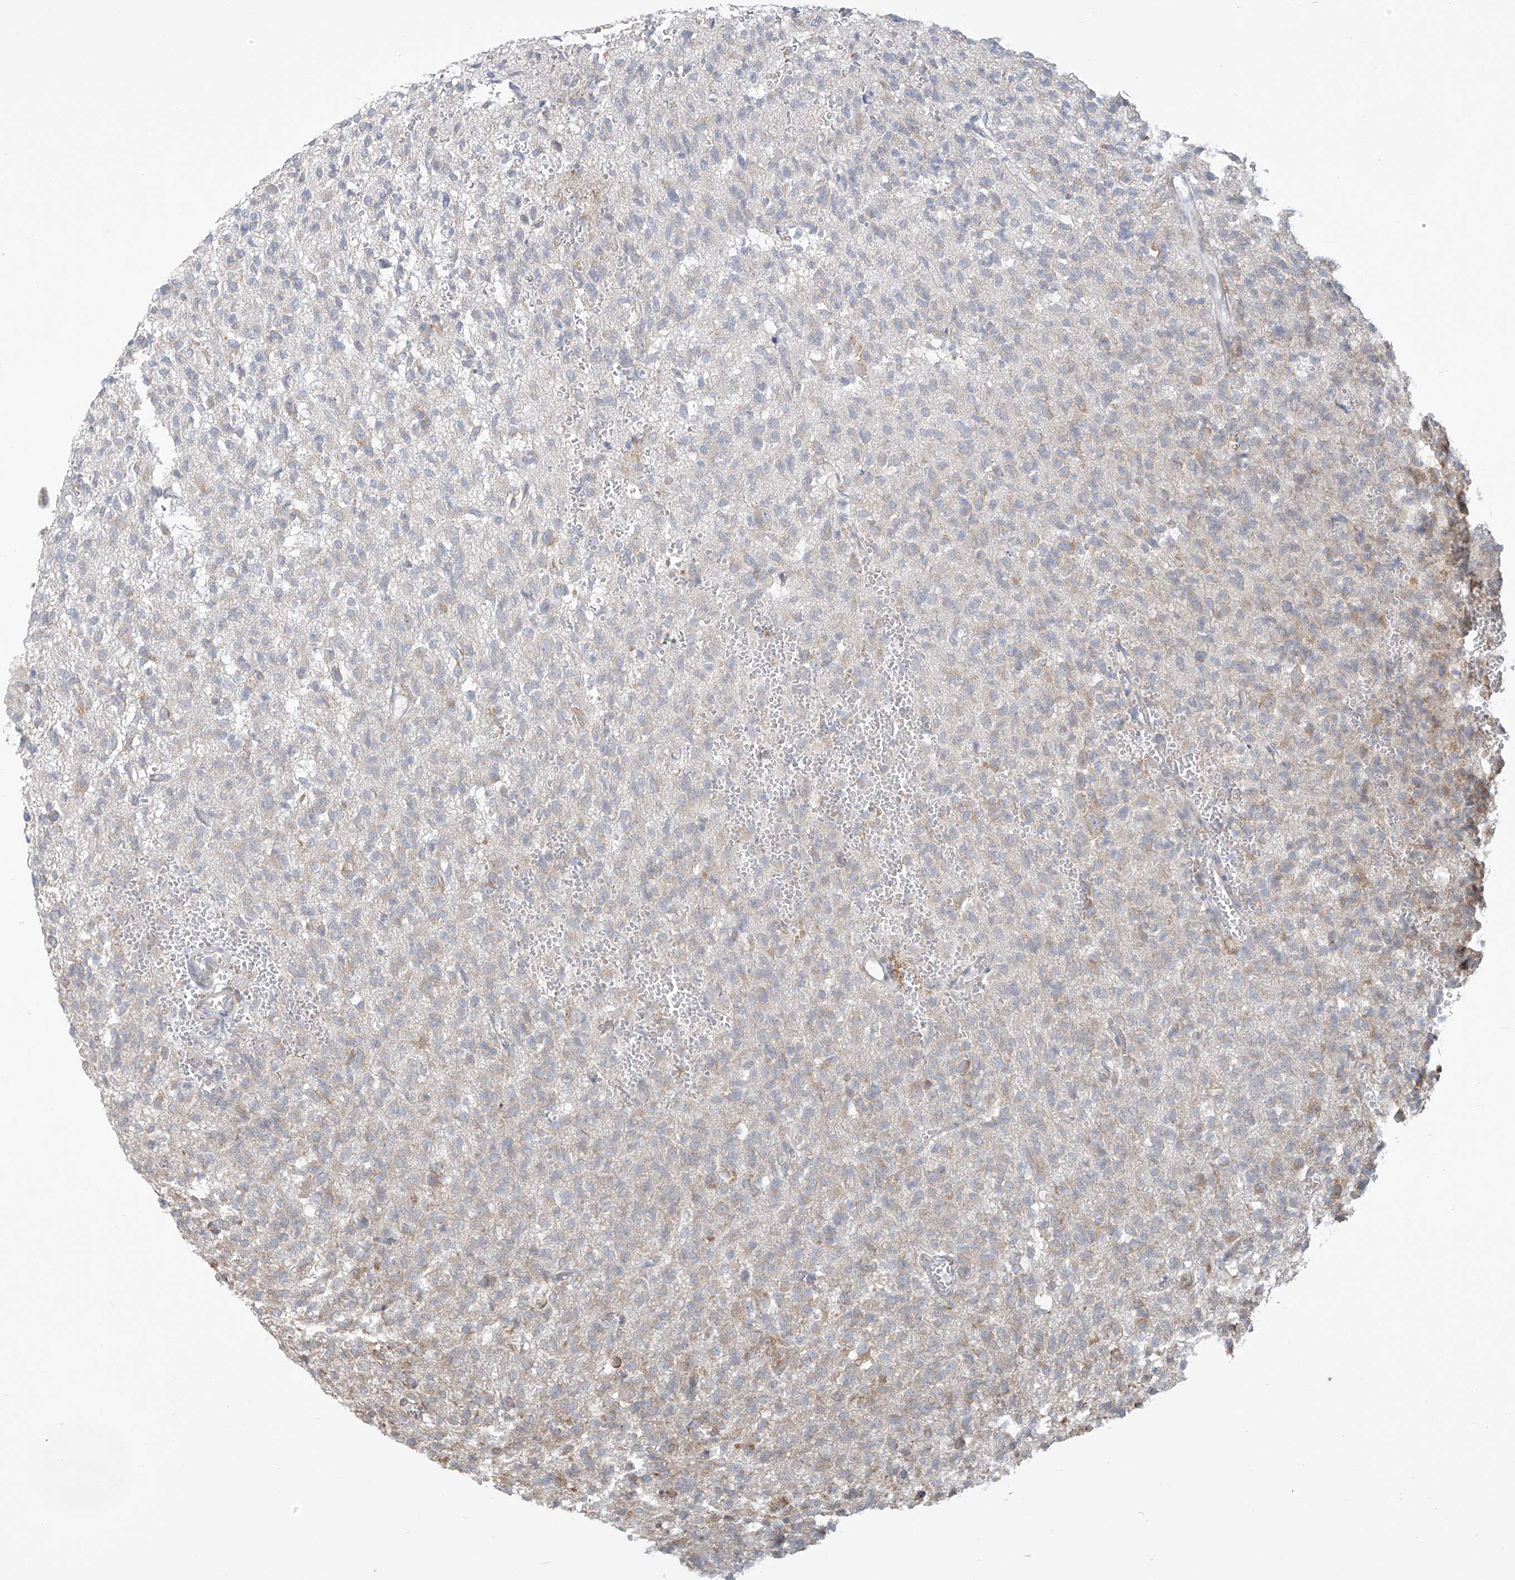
{"staining": {"intensity": "moderate", "quantity": "<25%", "location": "cytoplasmic/membranous"}, "tissue": "glioma", "cell_type": "Tumor cells", "image_type": "cancer", "snomed": [{"axis": "morphology", "description": "Glioma, malignant, High grade"}, {"axis": "topography", "description": "Brain"}], "caption": "Human high-grade glioma (malignant) stained for a protein (brown) displays moderate cytoplasmic/membranous positive positivity in approximately <25% of tumor cells.", "gene": "KATNIP", "patient": {"sex": "female", "age": 57}}